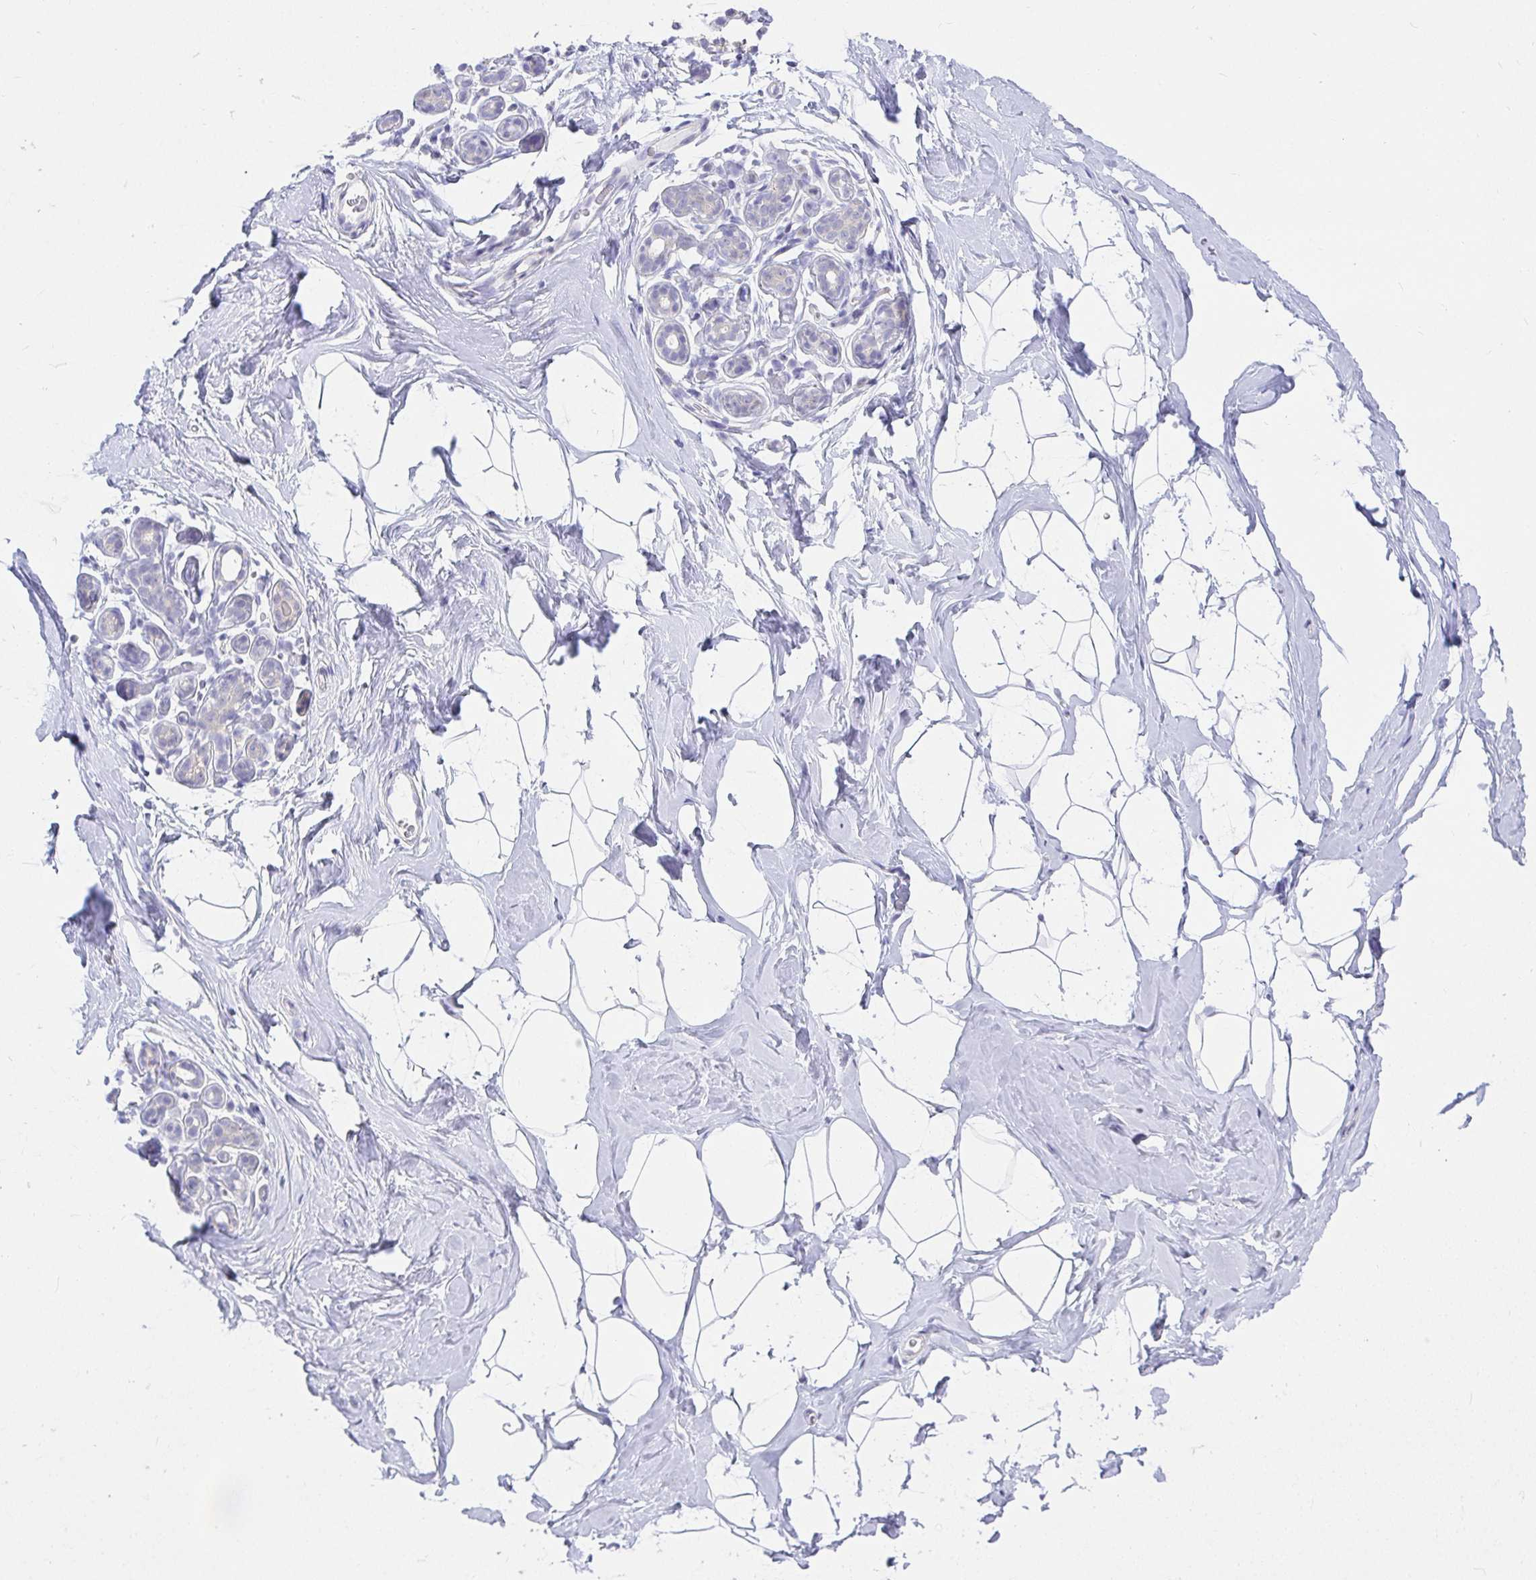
{"staining": {"intensity": "negative", "quantity": "none", "location": "none"}, "tissue": "breast", "cell_type": "Adipocytes", "image_type": "normal", "snomed": [{"axis": "morphology", "description": "Normal tissue, NOS"}, {"axis": "topography", "description": "Breast"}], "caption": "Immunohistochemical staining of unremarkable breast shows no significant staining in adipocytes. (Stains: DAB immunohistochemistry (IHC) with hematoxylin counter stain, Microscopy: brightfield microscopy at high magnification).", "gene": "VGLL1", "patient": {"sex": "female", "age": 32}}